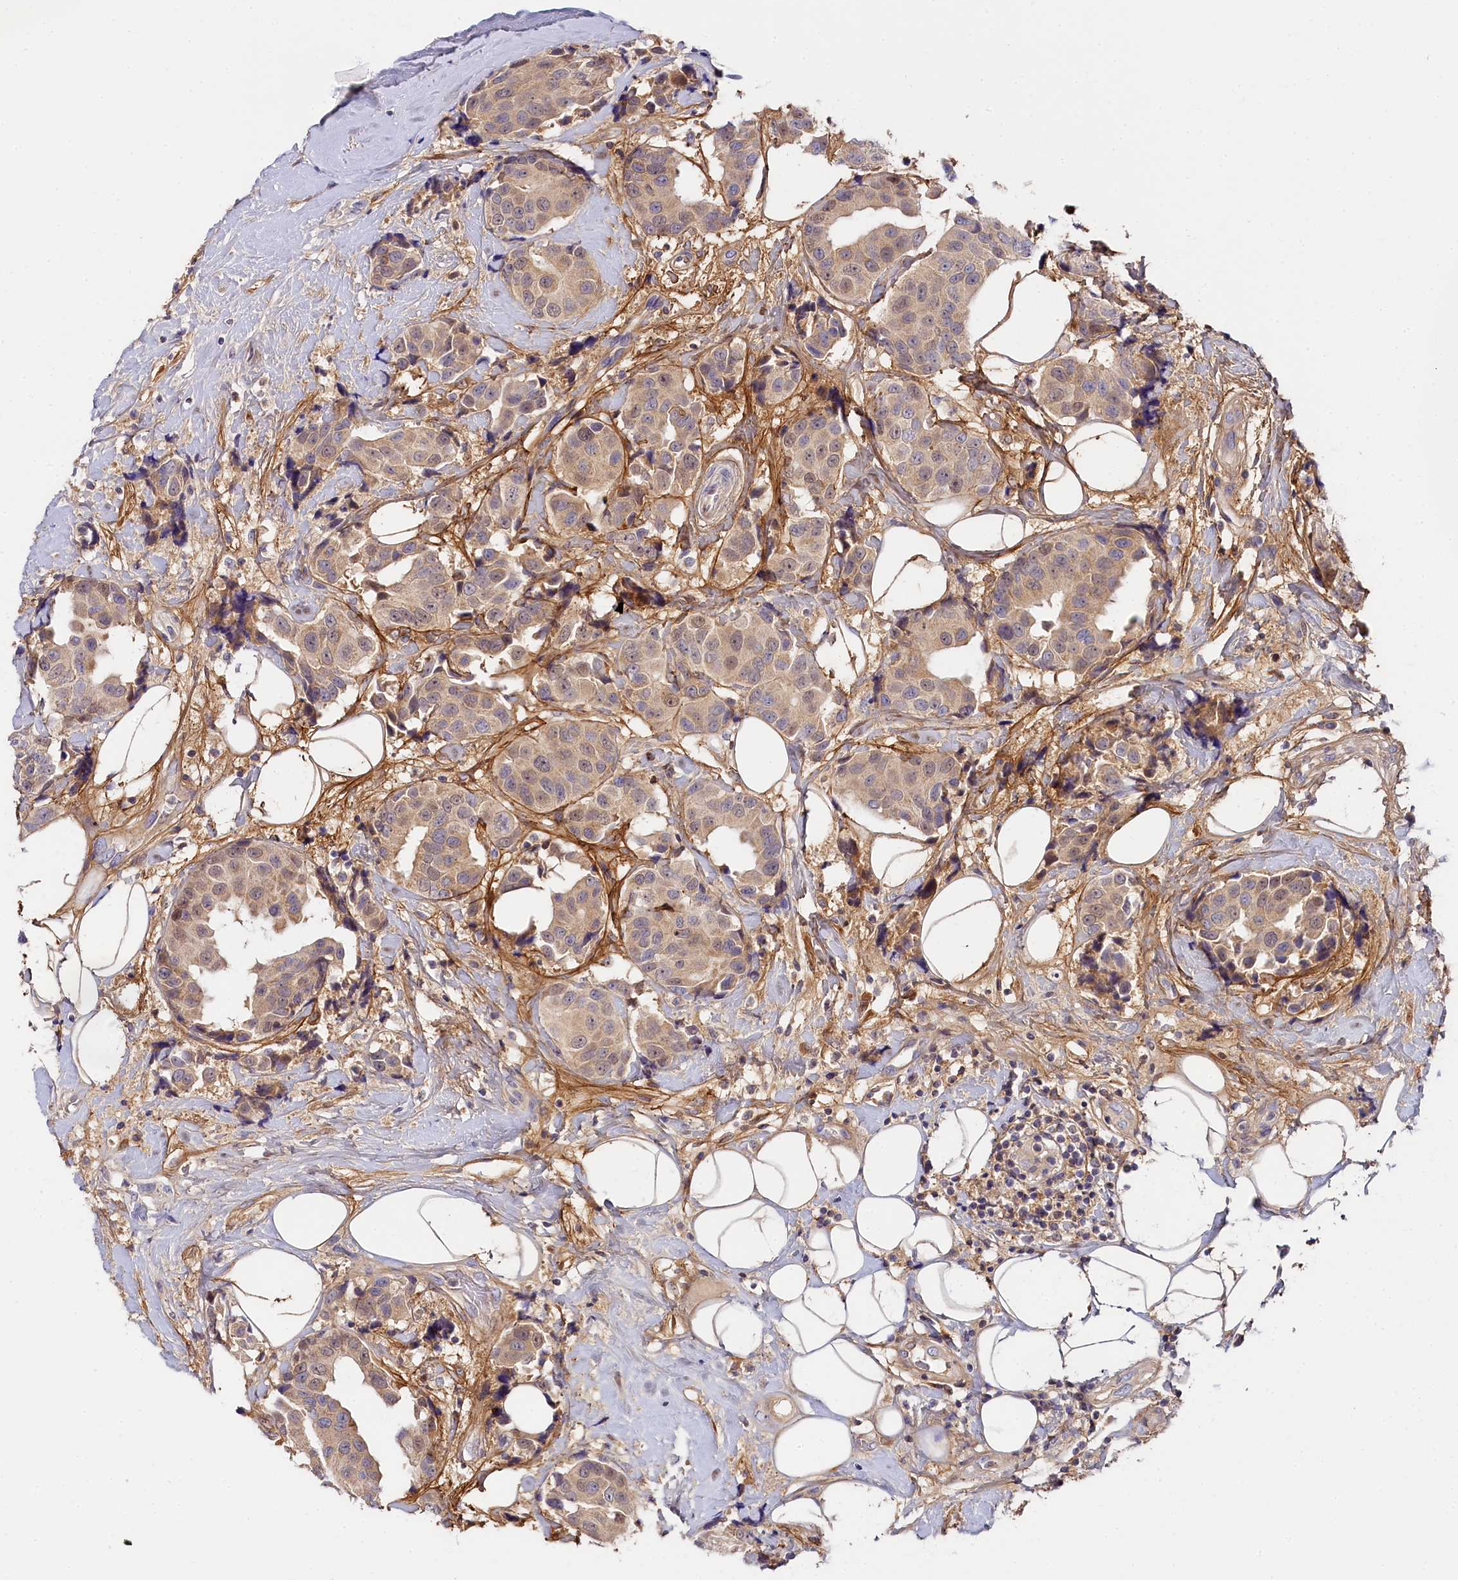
{"staining": {"intensity": "weak", "quantity": "25%-75%", "location": "cytoplasmic/membranous"}, "tissue": "breast cancer", "cell_type": "Tumor cells", "image_type": "cancer", "snomed": [{"axis": "morphology", "description": "Normal tissue, NOS"}, {"axis": "morphology", "description": "Duct carcinoma"}, {"axis": "topography", "description": "Breast"}], "caption": "Breast infiltrating ductal carcinoma stained with a brown dye displays weak cytoplasmic/membranous positive staining in about 25%-75% of tumor cells.", "gene": "KATNB1", "patient": {"sex": "female", "age": 39}}